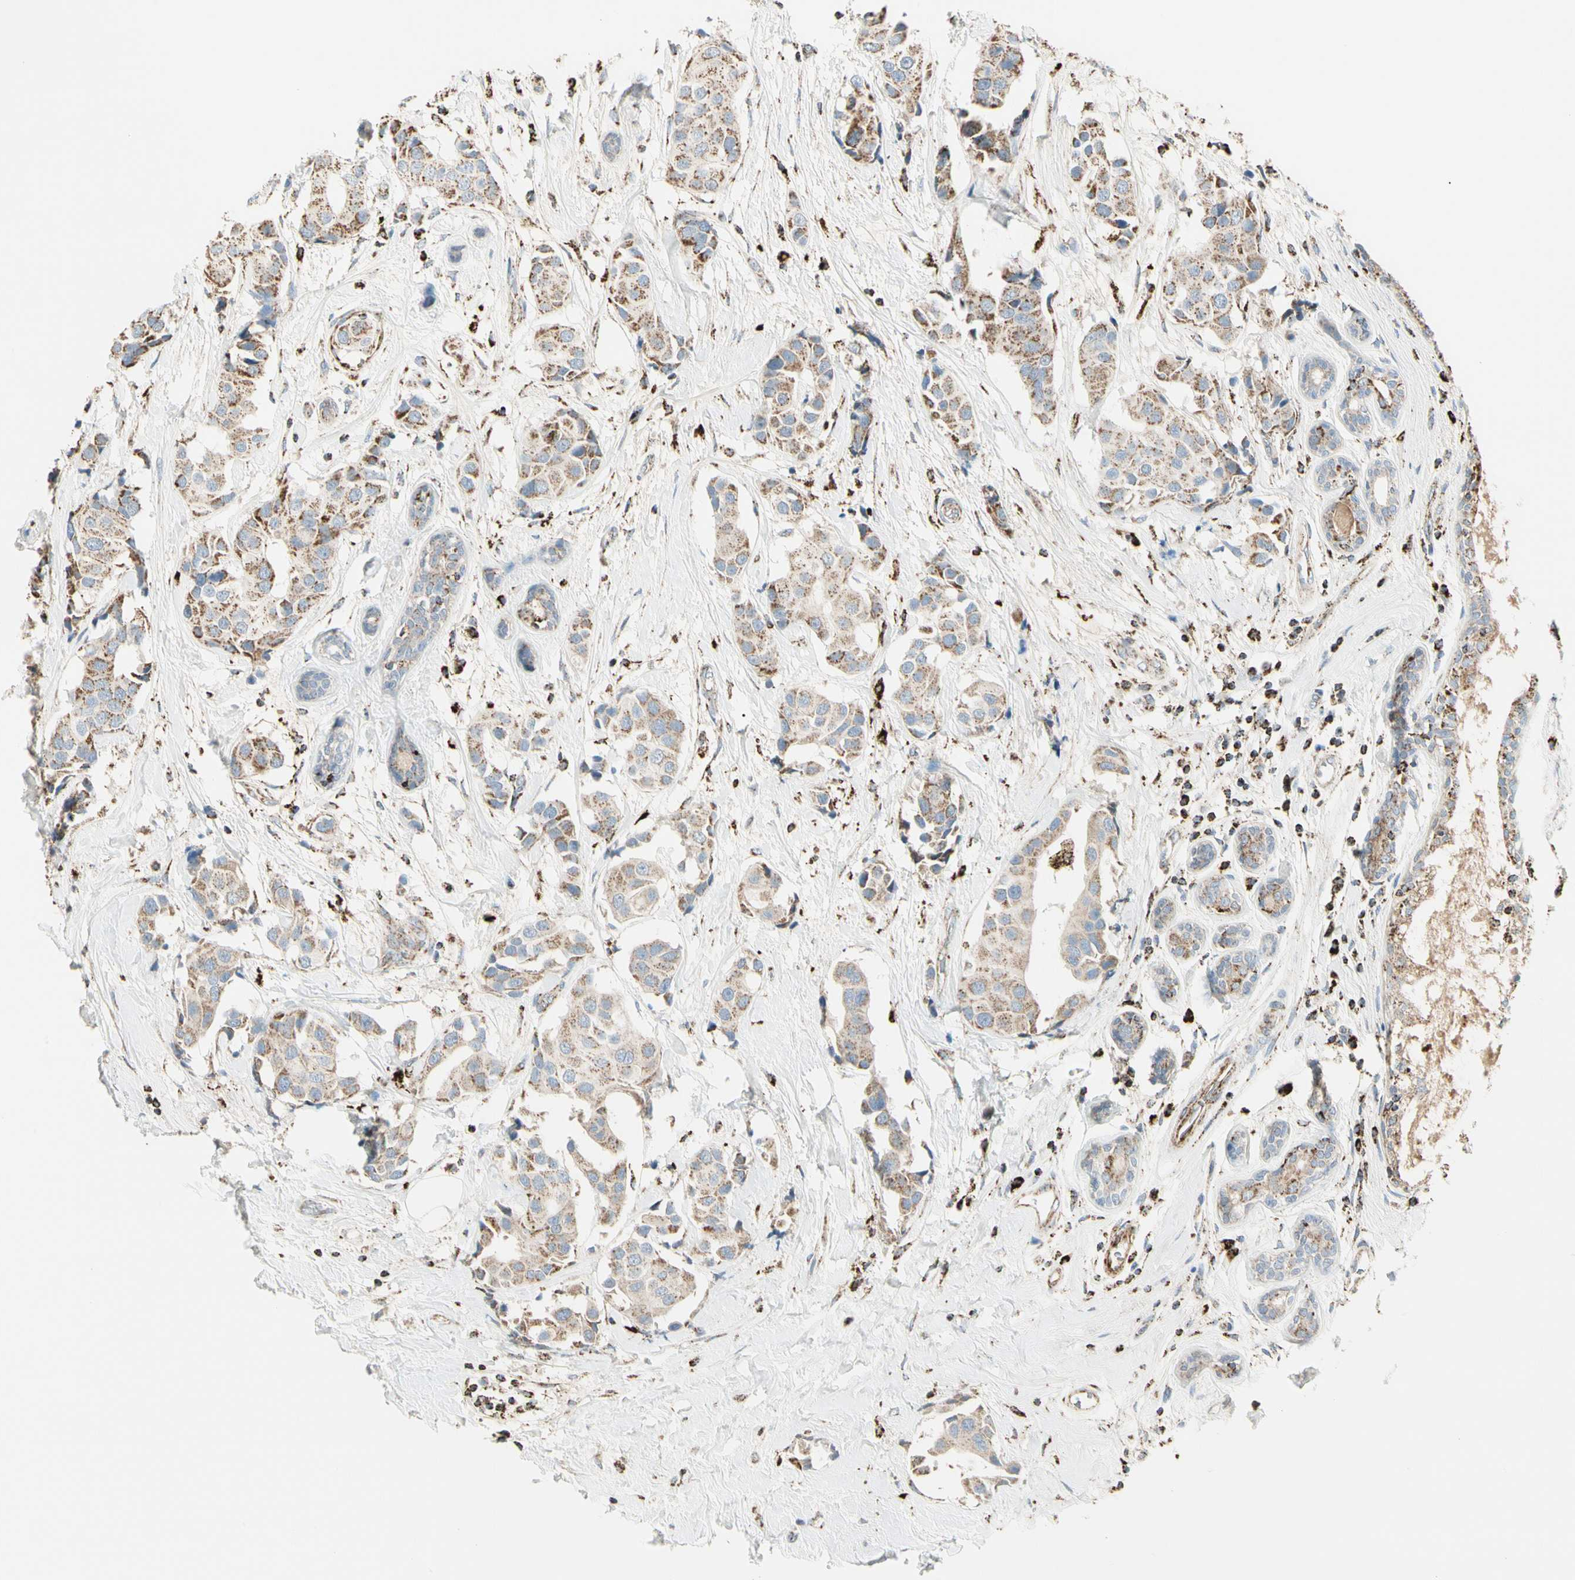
{"staining": {"intensity": "moderate", "quantity": "25%-75%", "location": "cytoplasmic/membranous"}, "tissue": "breast cancer", "cell_type": "Tumor cells", "image_type": "cancer", "snomed": [{"axis": "morphology", "description": "Normal tissue, NOS"}, {"axis": "morphology", "description": "Duct carcinoma"}, {"axis": "topography", "description": "Breast"}], "caption": "IHC image of neoplastic tissue: infiltrating ductal carcinoma (breast) stained using IHC demonstrates medium levels of moderate protein expression localized specifically in the cytoplasmic/membranous of tumor cells, appearing as a cytoplasmic/membranous brown color.", "gene": "ME2", "patient": {"sex": "female", "age": 39}}